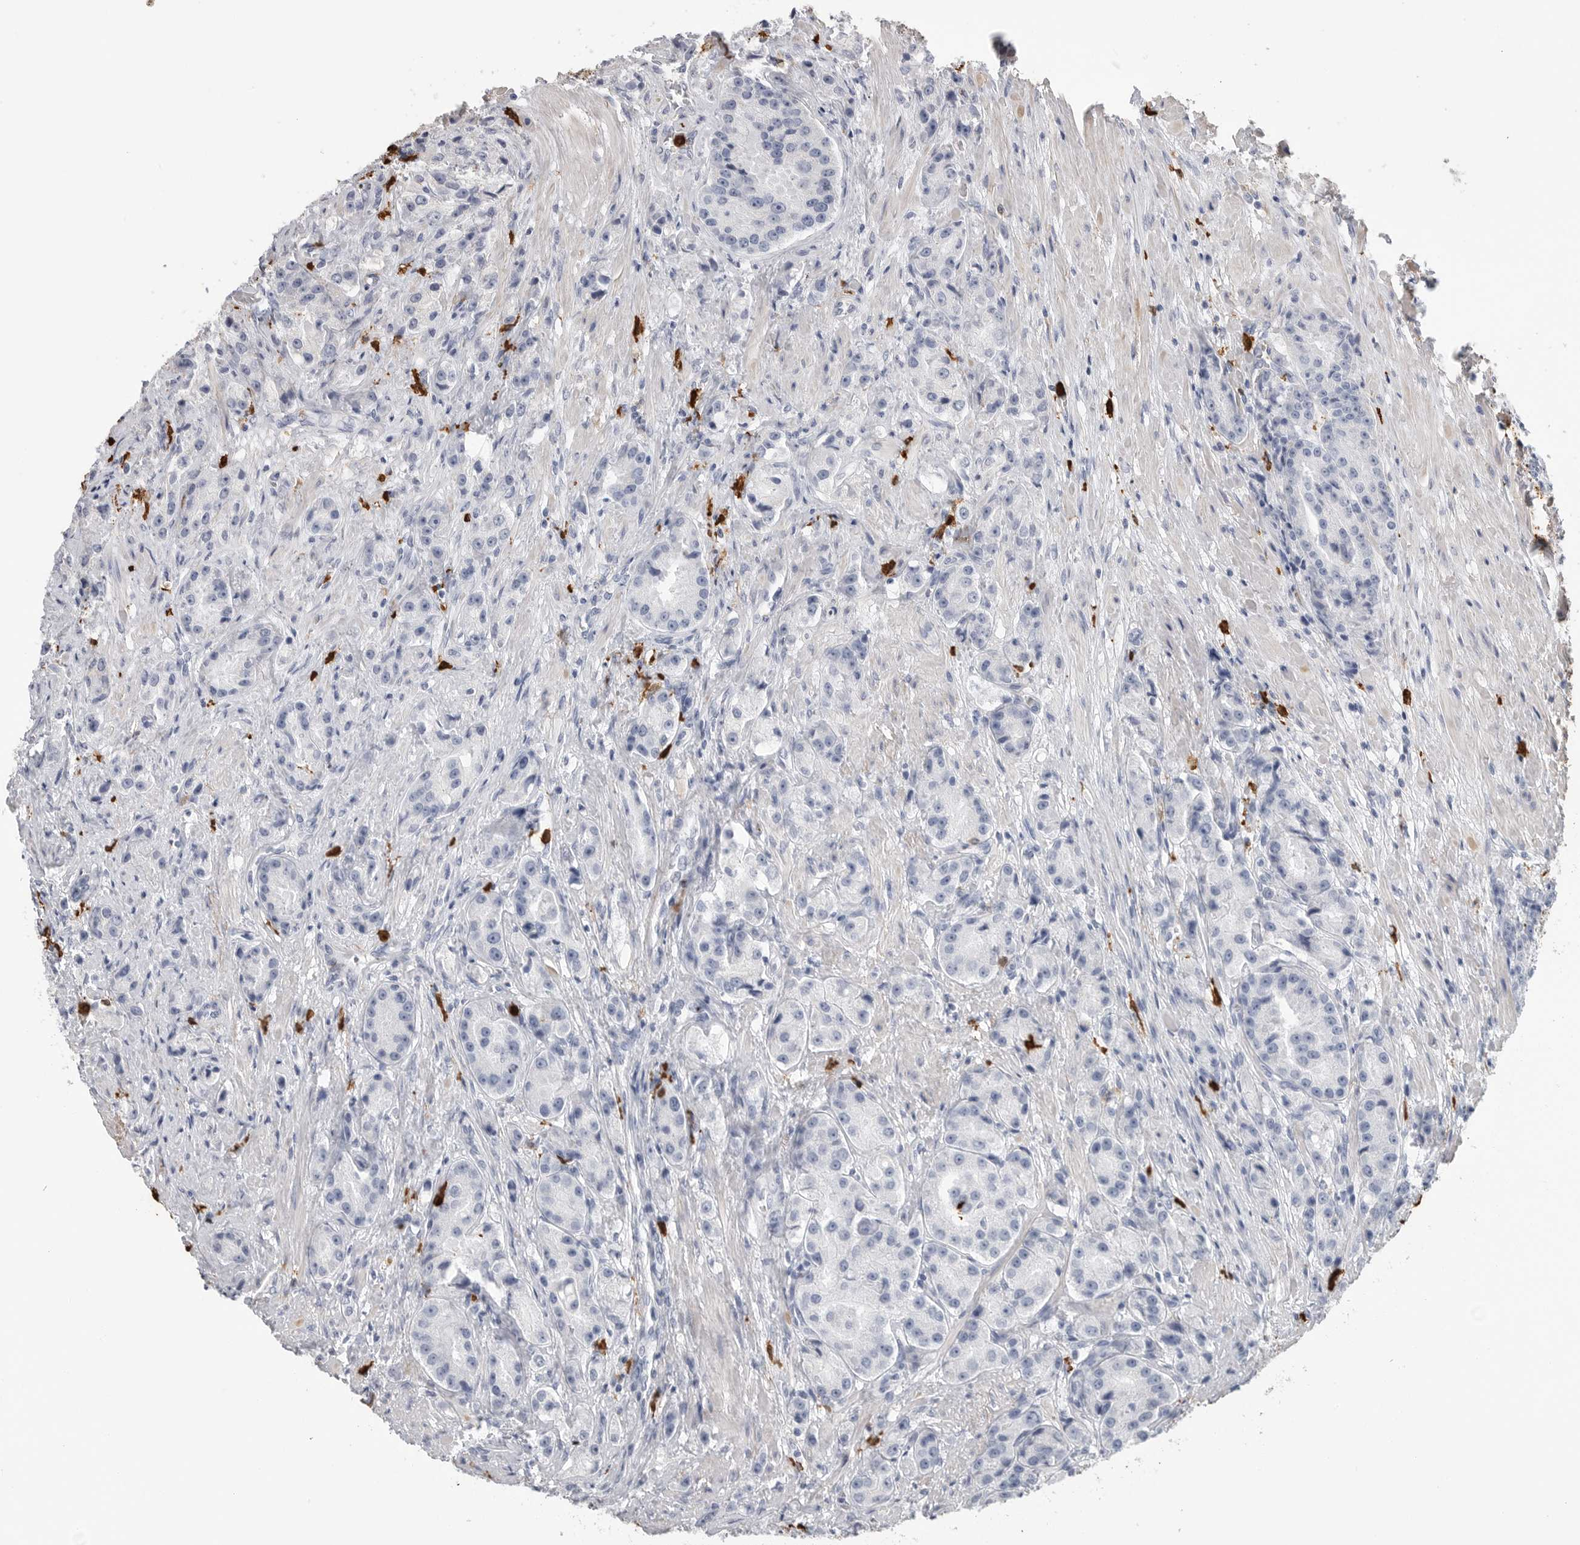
{"staining": {"intensity": "negative", "quantity": "none", "location": "none"}, "tissue": "prostate cancer", "cell_type": "Tumor cells", "image_type": "cancer", "snomed": [{"axis": "morphology", "description": "Adenocarcinoma, High grade"}, {"axis": "topography", "description": "Prostate"}], "caption": "High-grade adenocarcinoma (prostate) was stained to show a protein in brown. There is no significant staining in tumor cells.", "gene": "CYB561D1", "patient": {"sex": "male", "age": 60}}